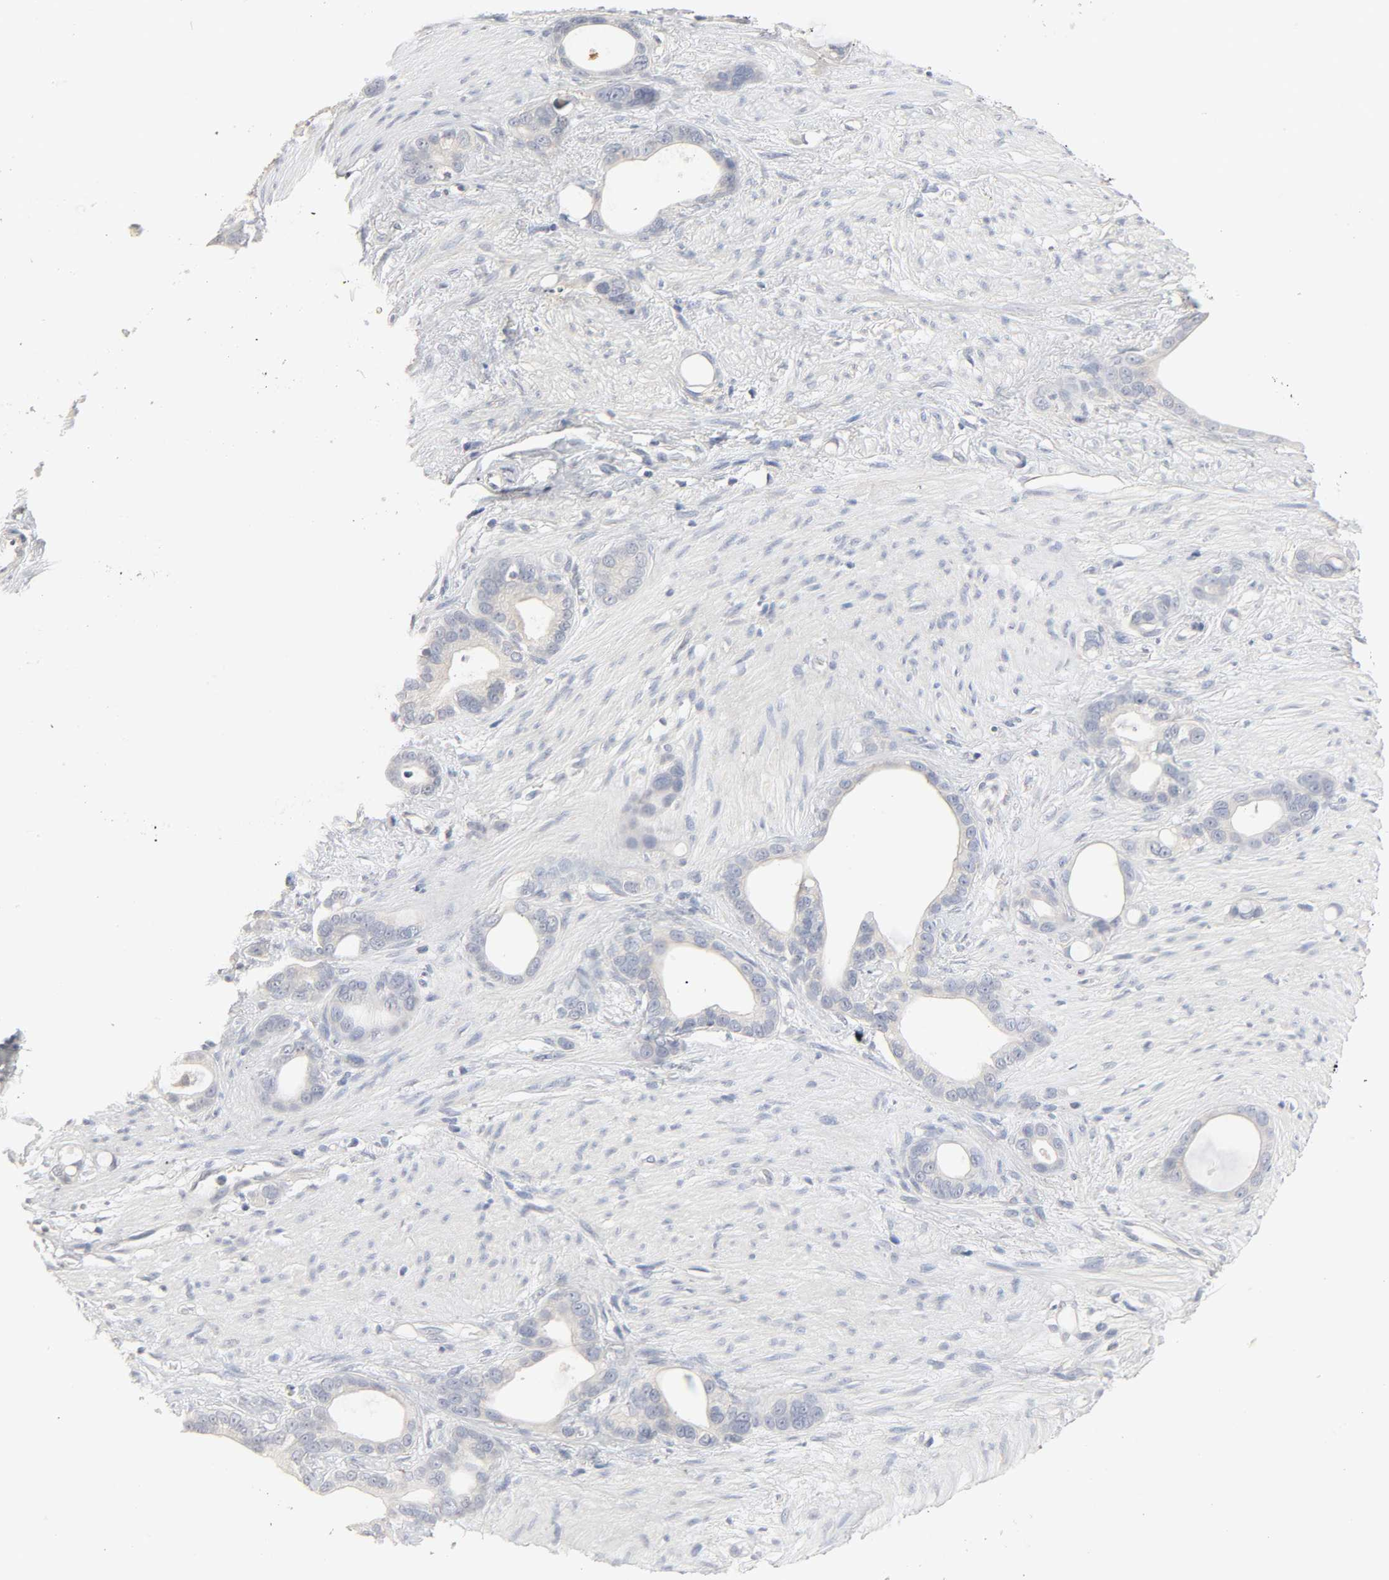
{"staining": {"intensity": "negative", "quantity": "none", "location": "none"}, "tissue": "stomach cancer", "cell_type": "Tumor cells", "image_type": "cancer", "snomed": [{"axis": "morphology", "description": "Adenocarcinoma, NOS"}, {"axis": "topography", "description": "Stomach"}], "caption": "Tumor cells are negative for protein expression in human stomach cancer (adenocarcinoma).", "gene": "CLEC4E", "patient": {"sex": "female", "age": 75}}